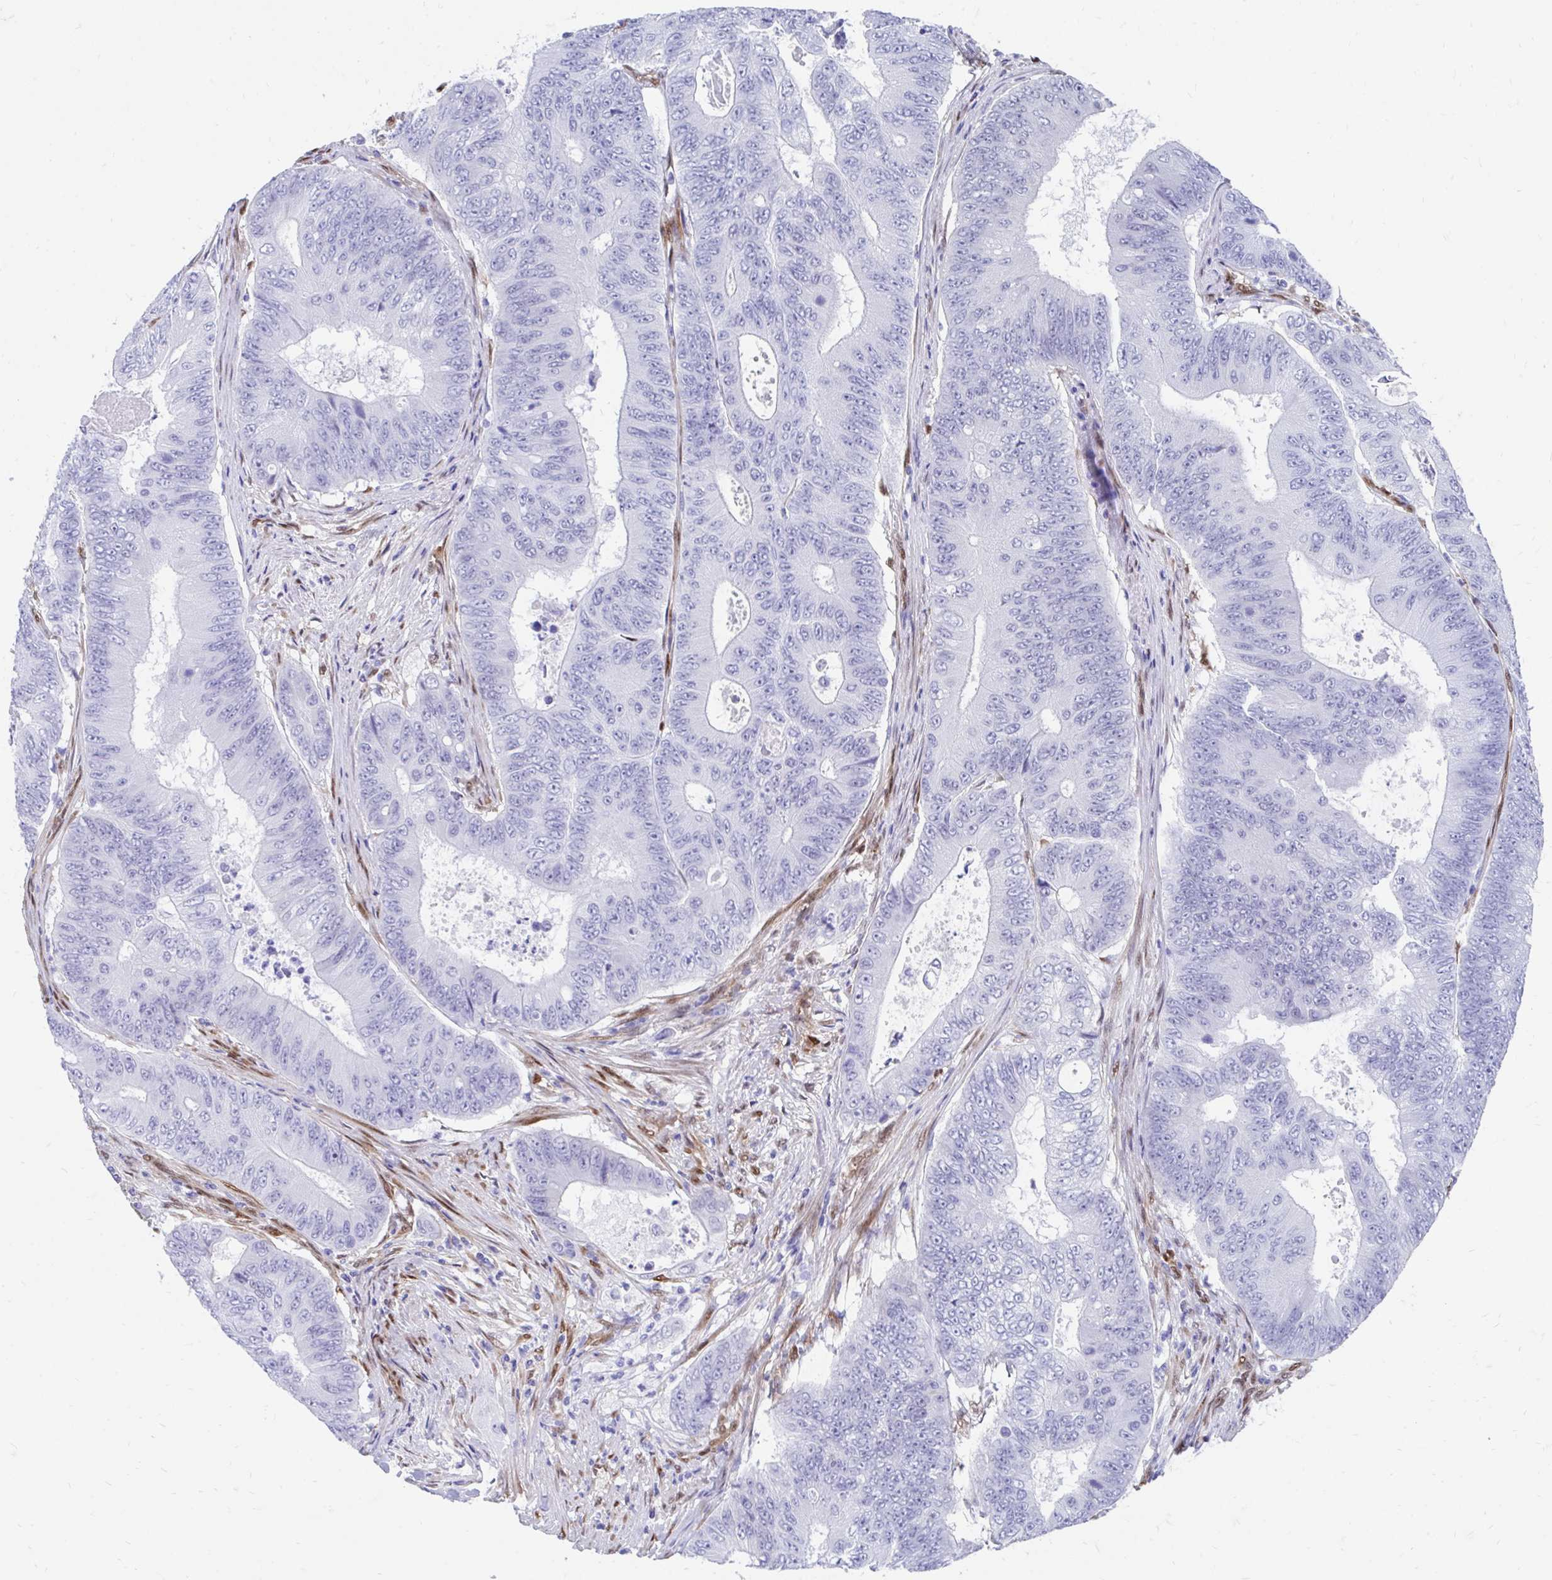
{"staining": {"intensity": "negative", "quantity": "none", "location": "none"}, "tissue": "colorectal cancer", "cell_type": "Tumor cells", "image_type": "cancer", "snomed": [{"axis": "morphology", "description": "Adenocarcinoma, NOS"}, {"axis": "topography", "description": "Colon"}], "caption": "DAB immunohistochemical staining of human colorectal adenocarcinoma reveals no significant positivity in tumor cells. (Stains: DAB (3,3'-diaminobenzidine) immunohistochemistry with hematoxylin counter stain, Microscopy: brightfield microscopy at high magnification).", "gene": "RBPMS", "patient": {"sex": "female", "age": 48}}